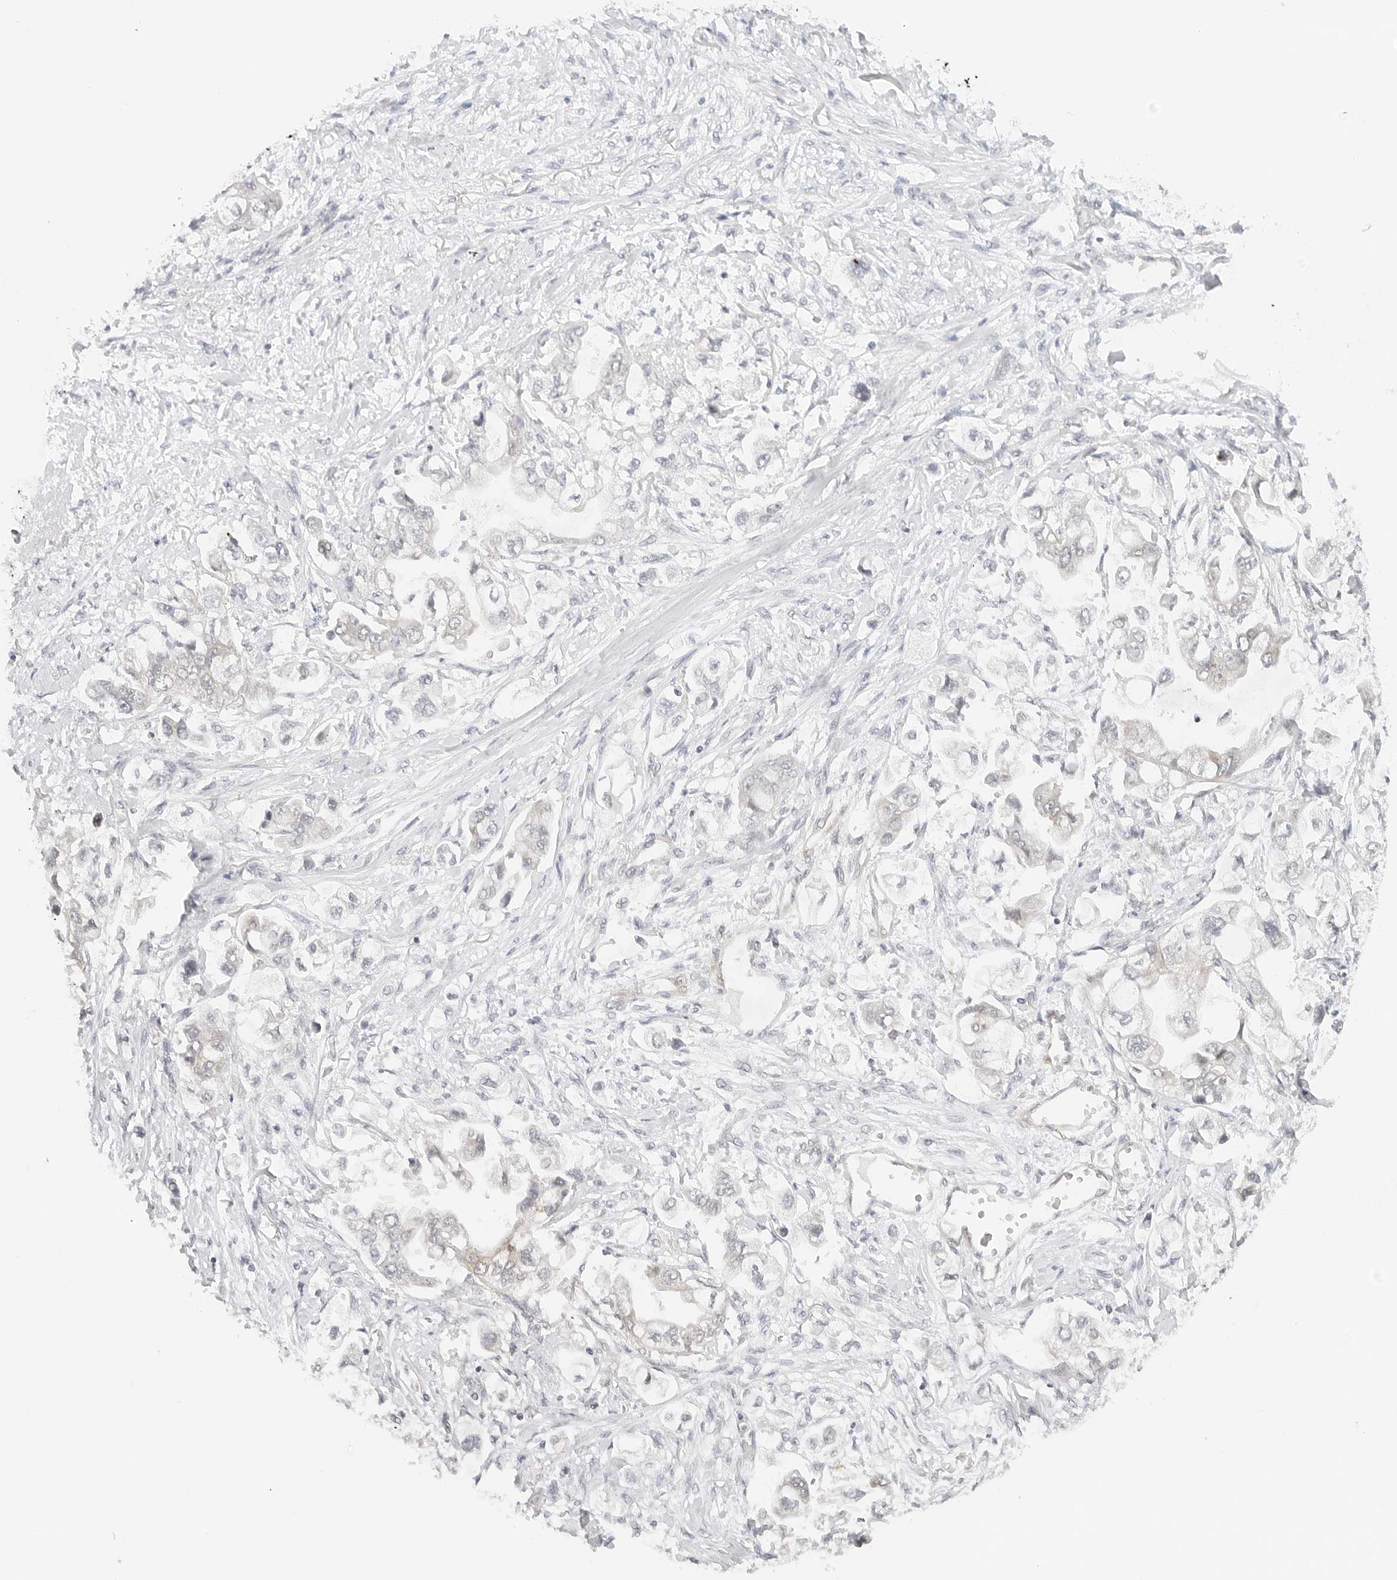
{"staining": {"intensity": "weak", "quantity": "<25%", "location": "cytoplasmic/membranous"}, "tissue": "stomach cancer", "cell_type": "Tumor cells", "image_type": "cancer", "snomed": [{"axis": "morphology", "description": "Adenocarcinoma, NOS"}, {"axis": "topography", "description": "Stomach"}], "caption": "This is an immunohistochemistry histopathology image of stomach cancer. There is no staining in tumor cells.", "gene": "NEO1", "patient": {"sex": "male", "age": 62}}